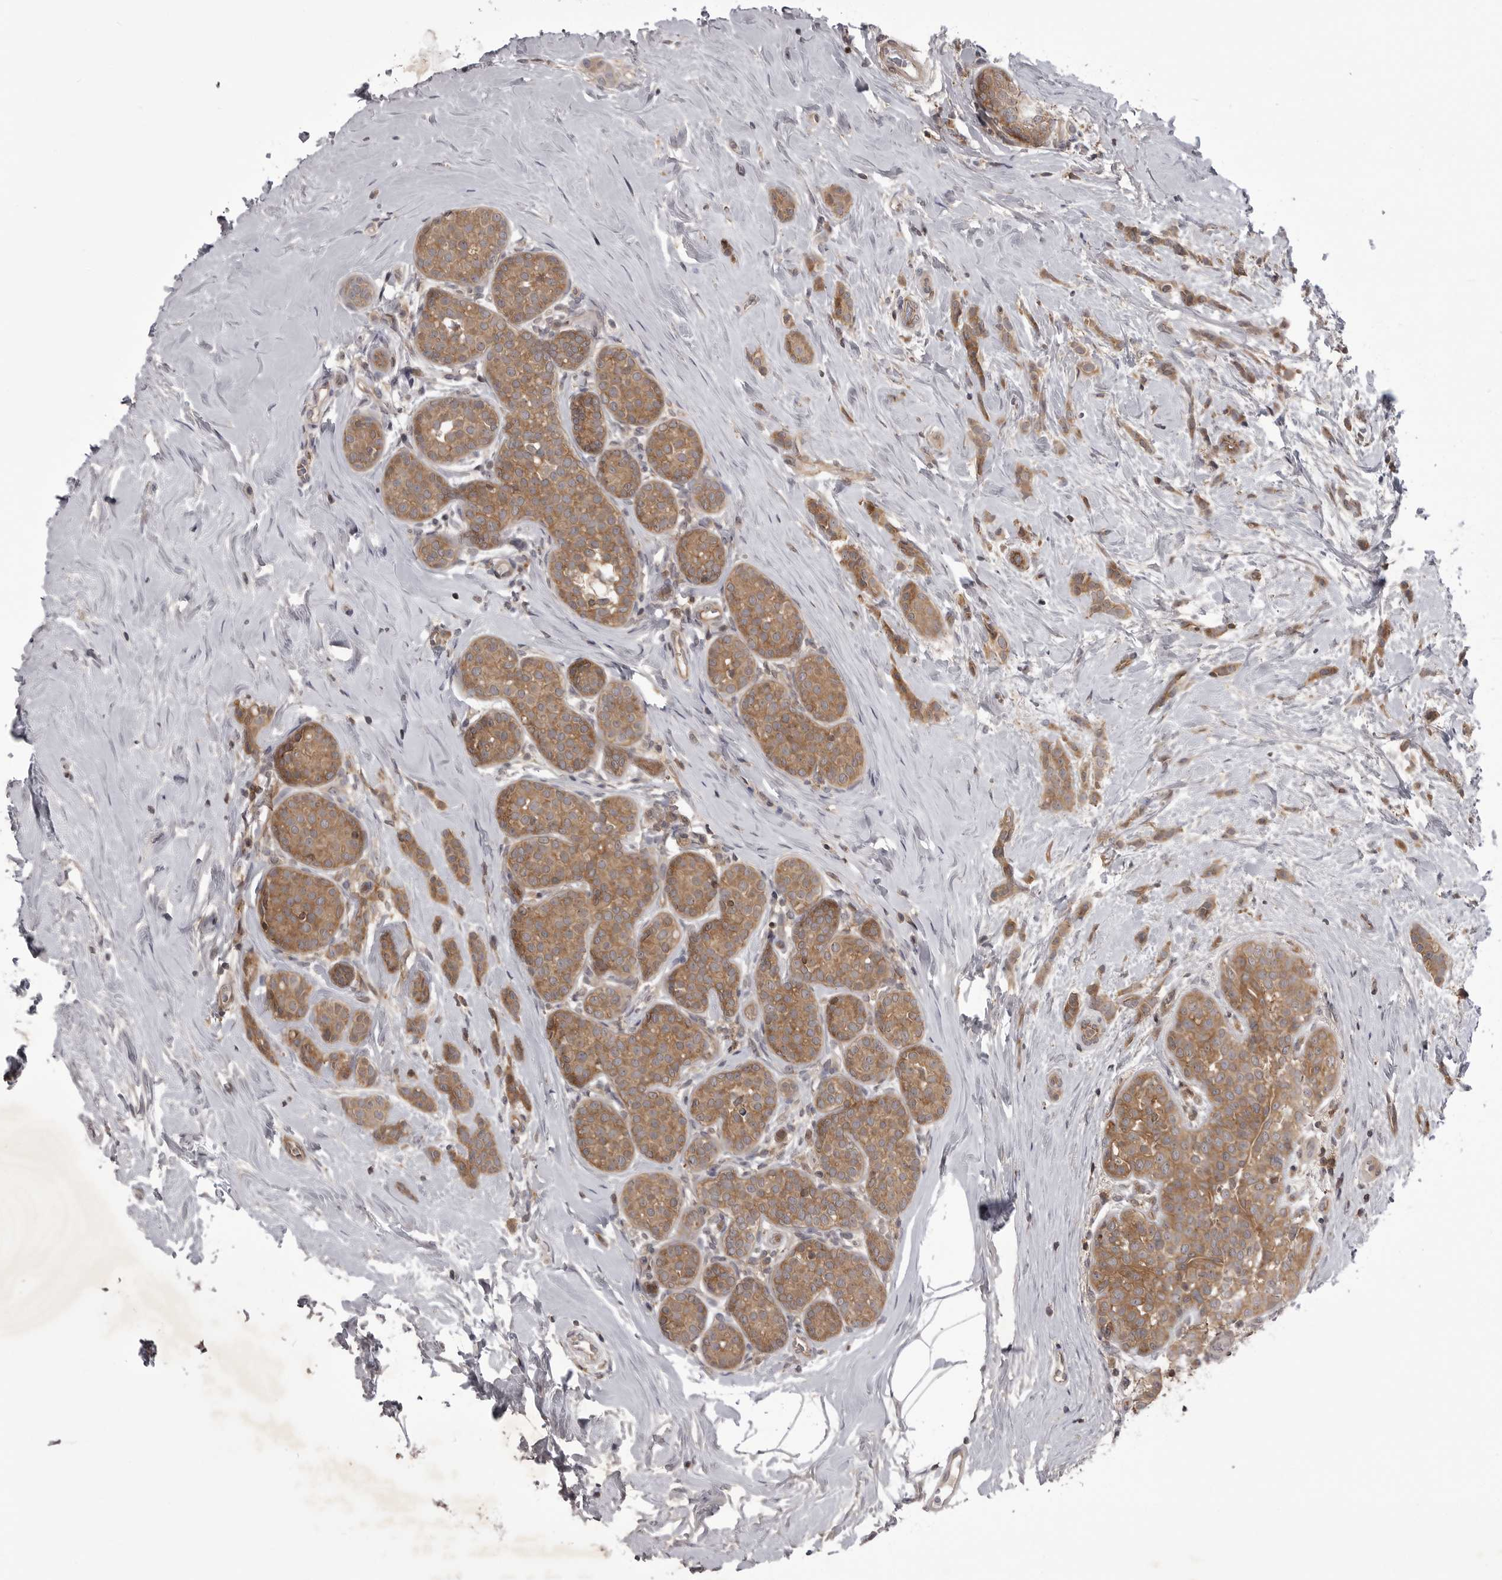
{"staining": {"intensity": "moderate", "quantity": ">75%", "location": "cytoplasmic/membranous"}, "tissue": "breast cancer", "cell_type": "Tumor cells", "image_type": "cancer", "snomed": [{"axis": "morphology", "description": "Lobular carcinoma, in situ"}, {"axis": "morphology", "description": "Lobular carcinoma"}, {"axis": "topography", "description": "Breast"}], "caption": "Breast cancer (lobular carcinoma in situ) tissue demonstrates moderate cytoplasmic/membranous positivity in approximately >75% of tumor cells", "gene": "STK24", "patient": {"sex": "female", "age": 41}}